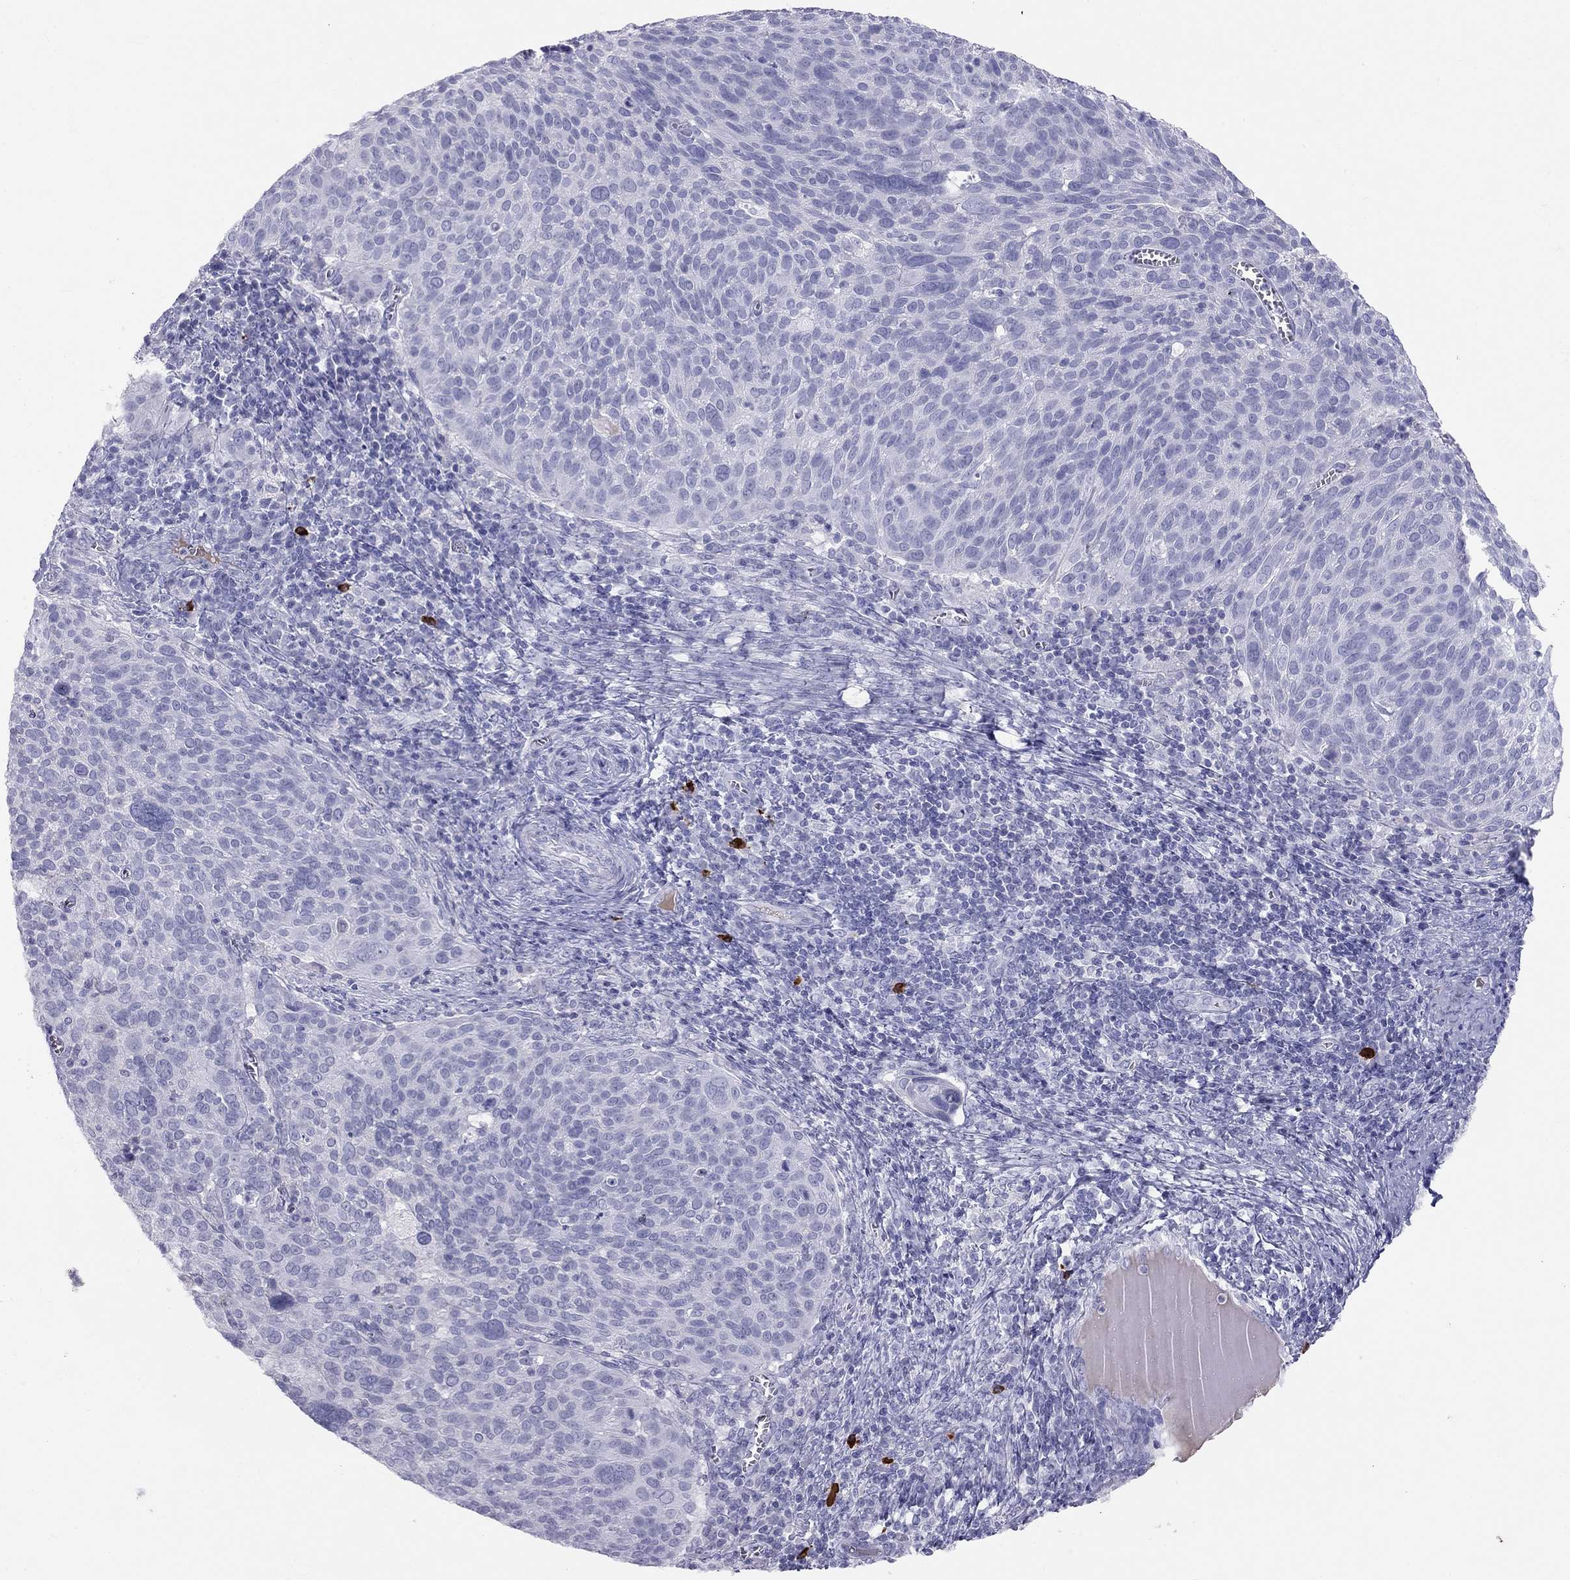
{"staining": {"intensity": "negative", "quantity": "none", "location": "none"}, "tissue": "cervical cancer", "cell_type": "Tumor cells", "image_type": "cancer", "snomed": [{"axis": "morphology", "description": "Squamous cell carcinoma, NOS"}, {"axis": "topography", "description": "Cervix"}], "caption": "This is an IHC image of cervical cancer (squamous cell carcinoma). There is no expression in tumor cells.", "gene": "KLRG1", "patient": {"sex": "female", "age": 39}}